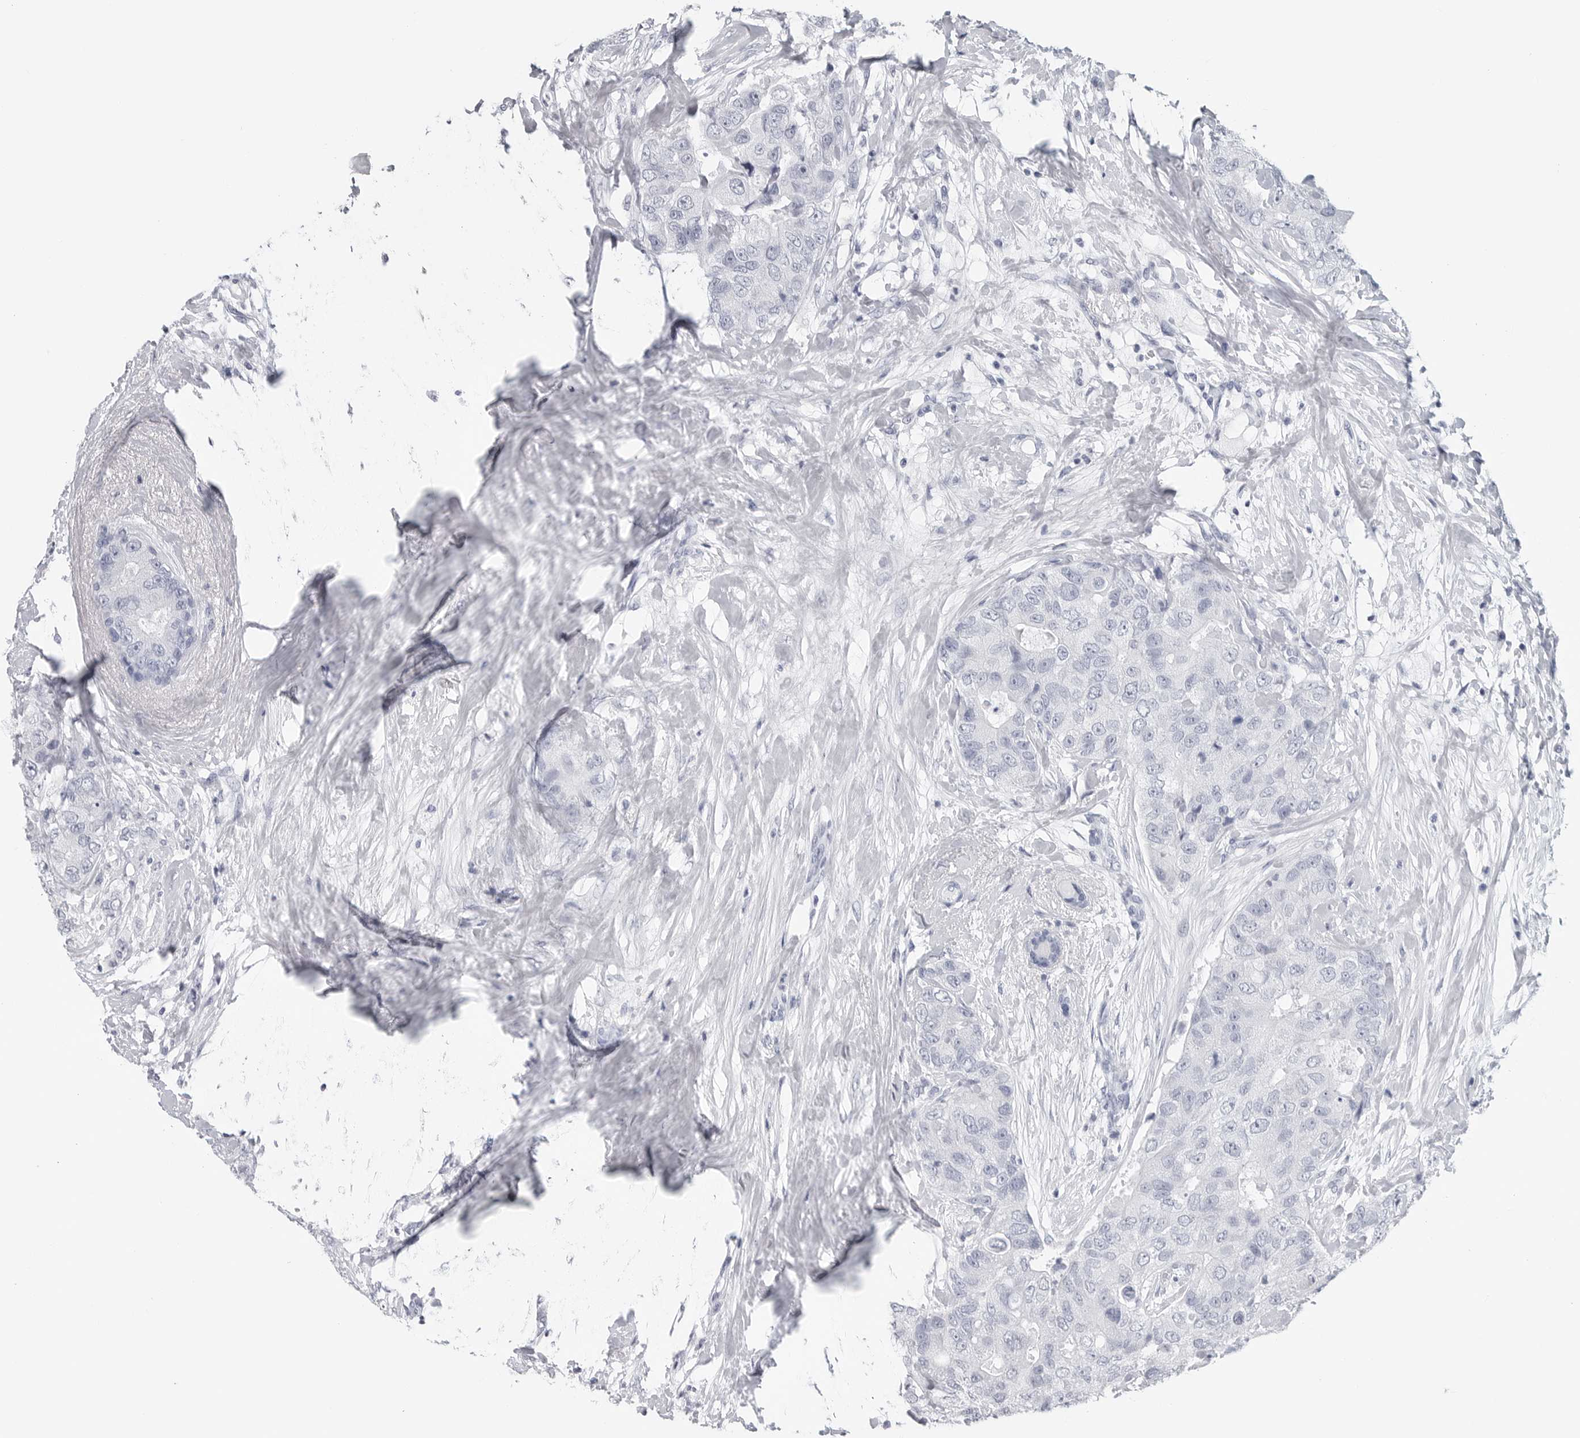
{"staining": {"intensity": "negative", "quantity": "none", "location": "none"}, "tissue": "breast cancer", "cell_type": "Tumor cells", "image_type": "cancer", "snomed": [{"axis": "morphology", "description": "Duct carcinoma"}, {"axis": "topography", "description": "Breast"}], "caption": "Immunohistochemical staining of breast cancer shows no significant staining in tumor cells.", "gene": "CSH1", "patient": {"sex": "female", "age": 62}}